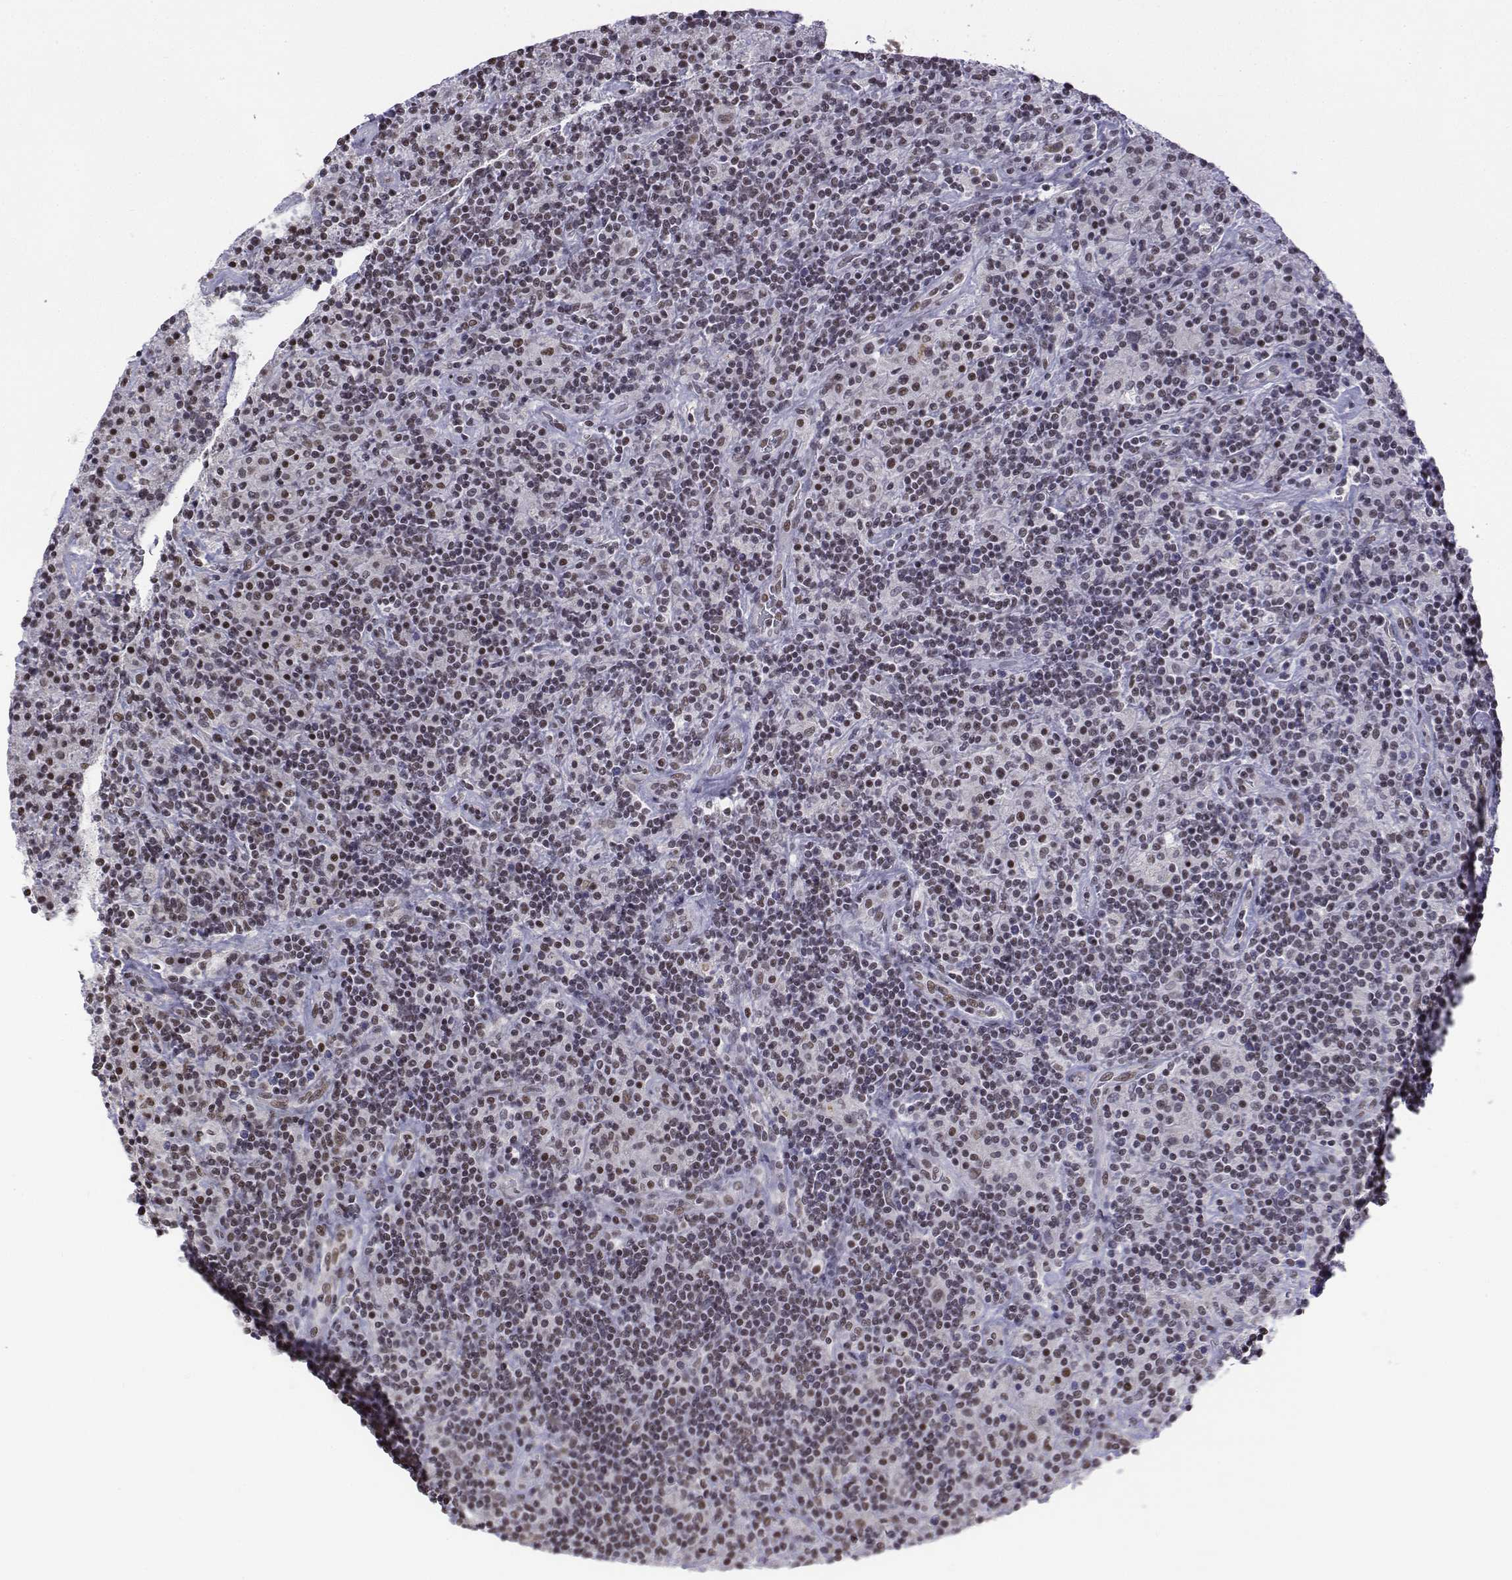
{"staining": {"intensity": "moderate", "quantity": ">75%", "location": "nuclear"}, "tissue": "lymphoma", "cell_type": "Tumor cells", "image_type": "cancer", "snomed": [{"axis": "morphology", "description": "Hodgkin's disease, NOS"}, {"axis": "topography", "description": "Lymph node"}], "caption": "Immunohistochemistry (IHC) histopathology image of human lymphoma stained for a protein (brown), which demonstrates medium levels of moderate nuclear expression in about >75% of tumor cells.", "gene": "SETD1A", "patient": {"sex": "male", "age": 70}}